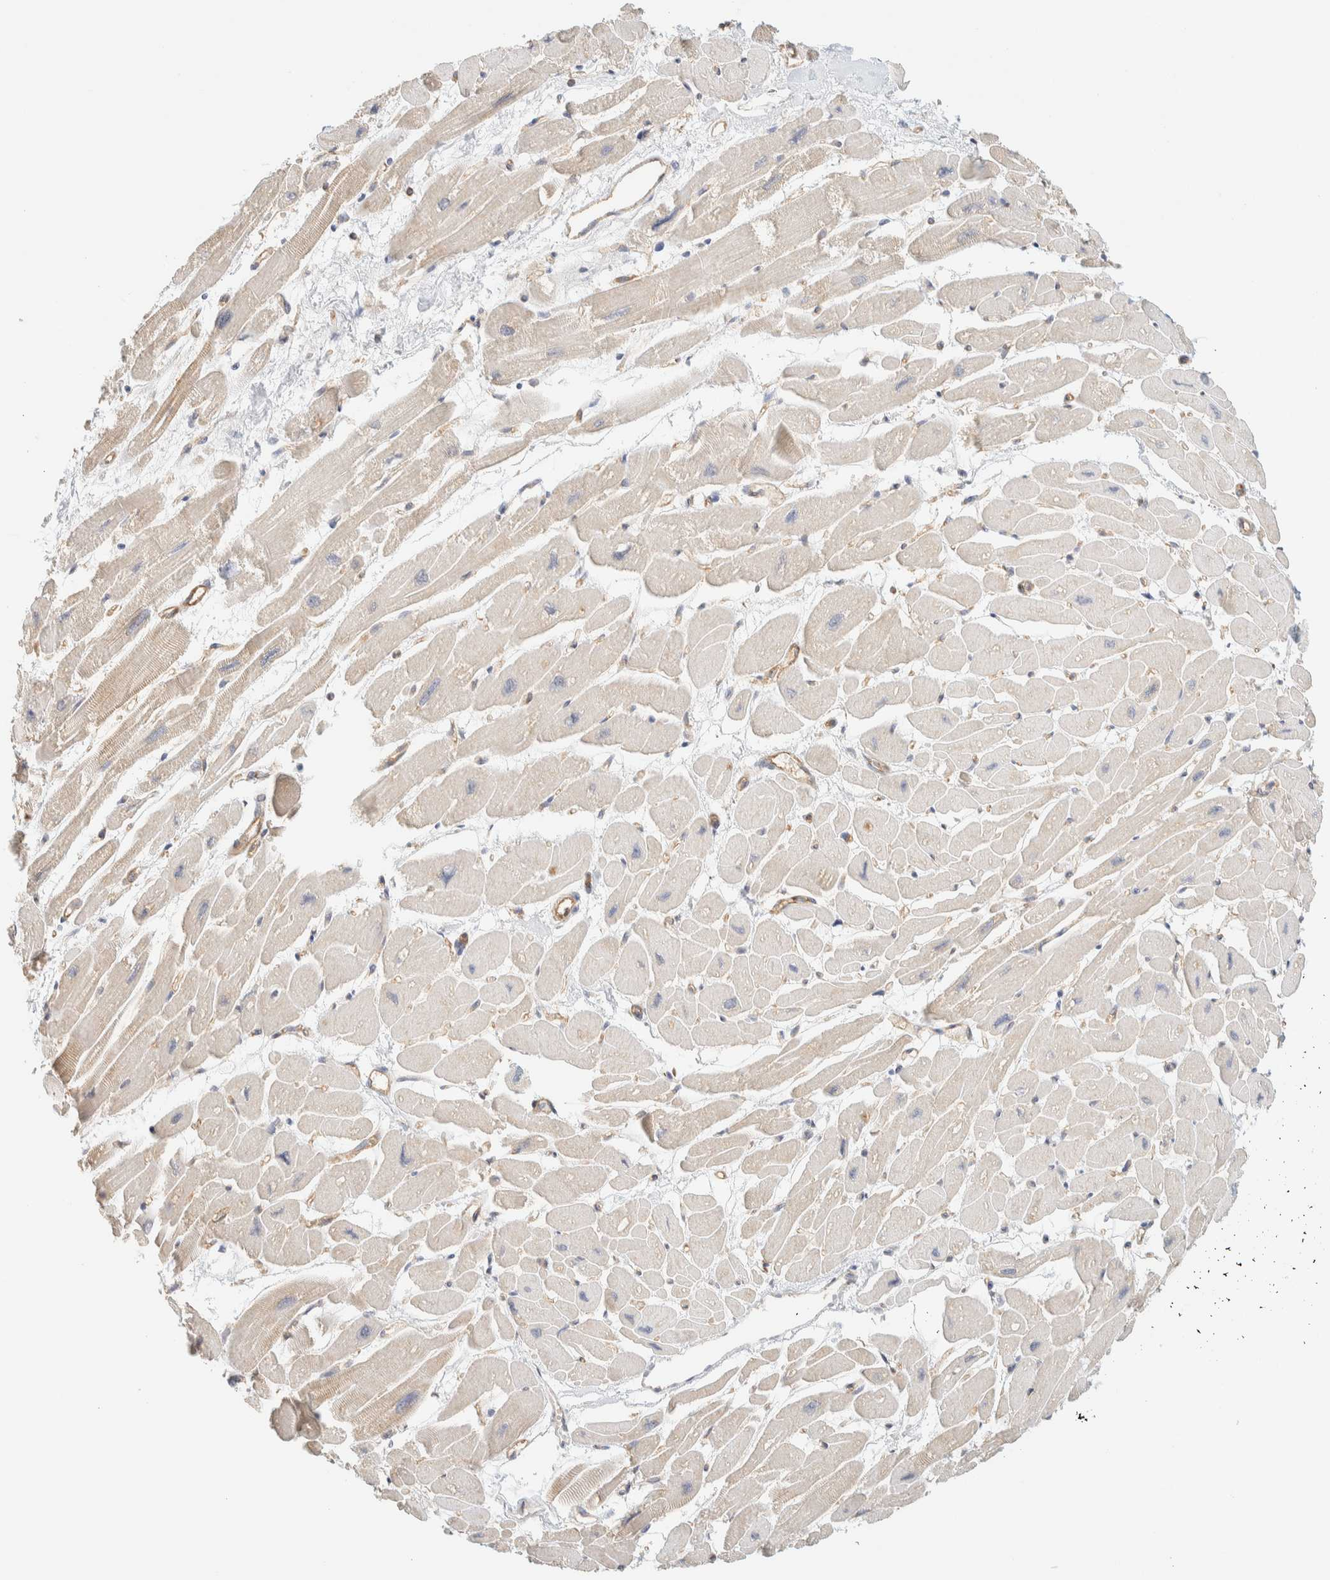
{"staining": {"intensity": "weak", "quantity": ">75%", "location": "cytoplasmic/membranous"}, "tissue": "heart muscle", "cell_type": "Cardiomyocytes", "image_type": "normal", "snomed": [{"axis": "morphology", "description": "Normal tissue, NOS"}, {"axis": "topography", "description": "Heart"}], "caption": "Immunohistochemistry (IHC) micrograph of normal human heart muscle stained for a protein (brown), which demonstrates low levels of weak cytoplasmic/membranous positivity in about >75% of cardiomyocytes.", "gene": "TBC1D8B", "patient": {"sex": "female", "age": 54}}